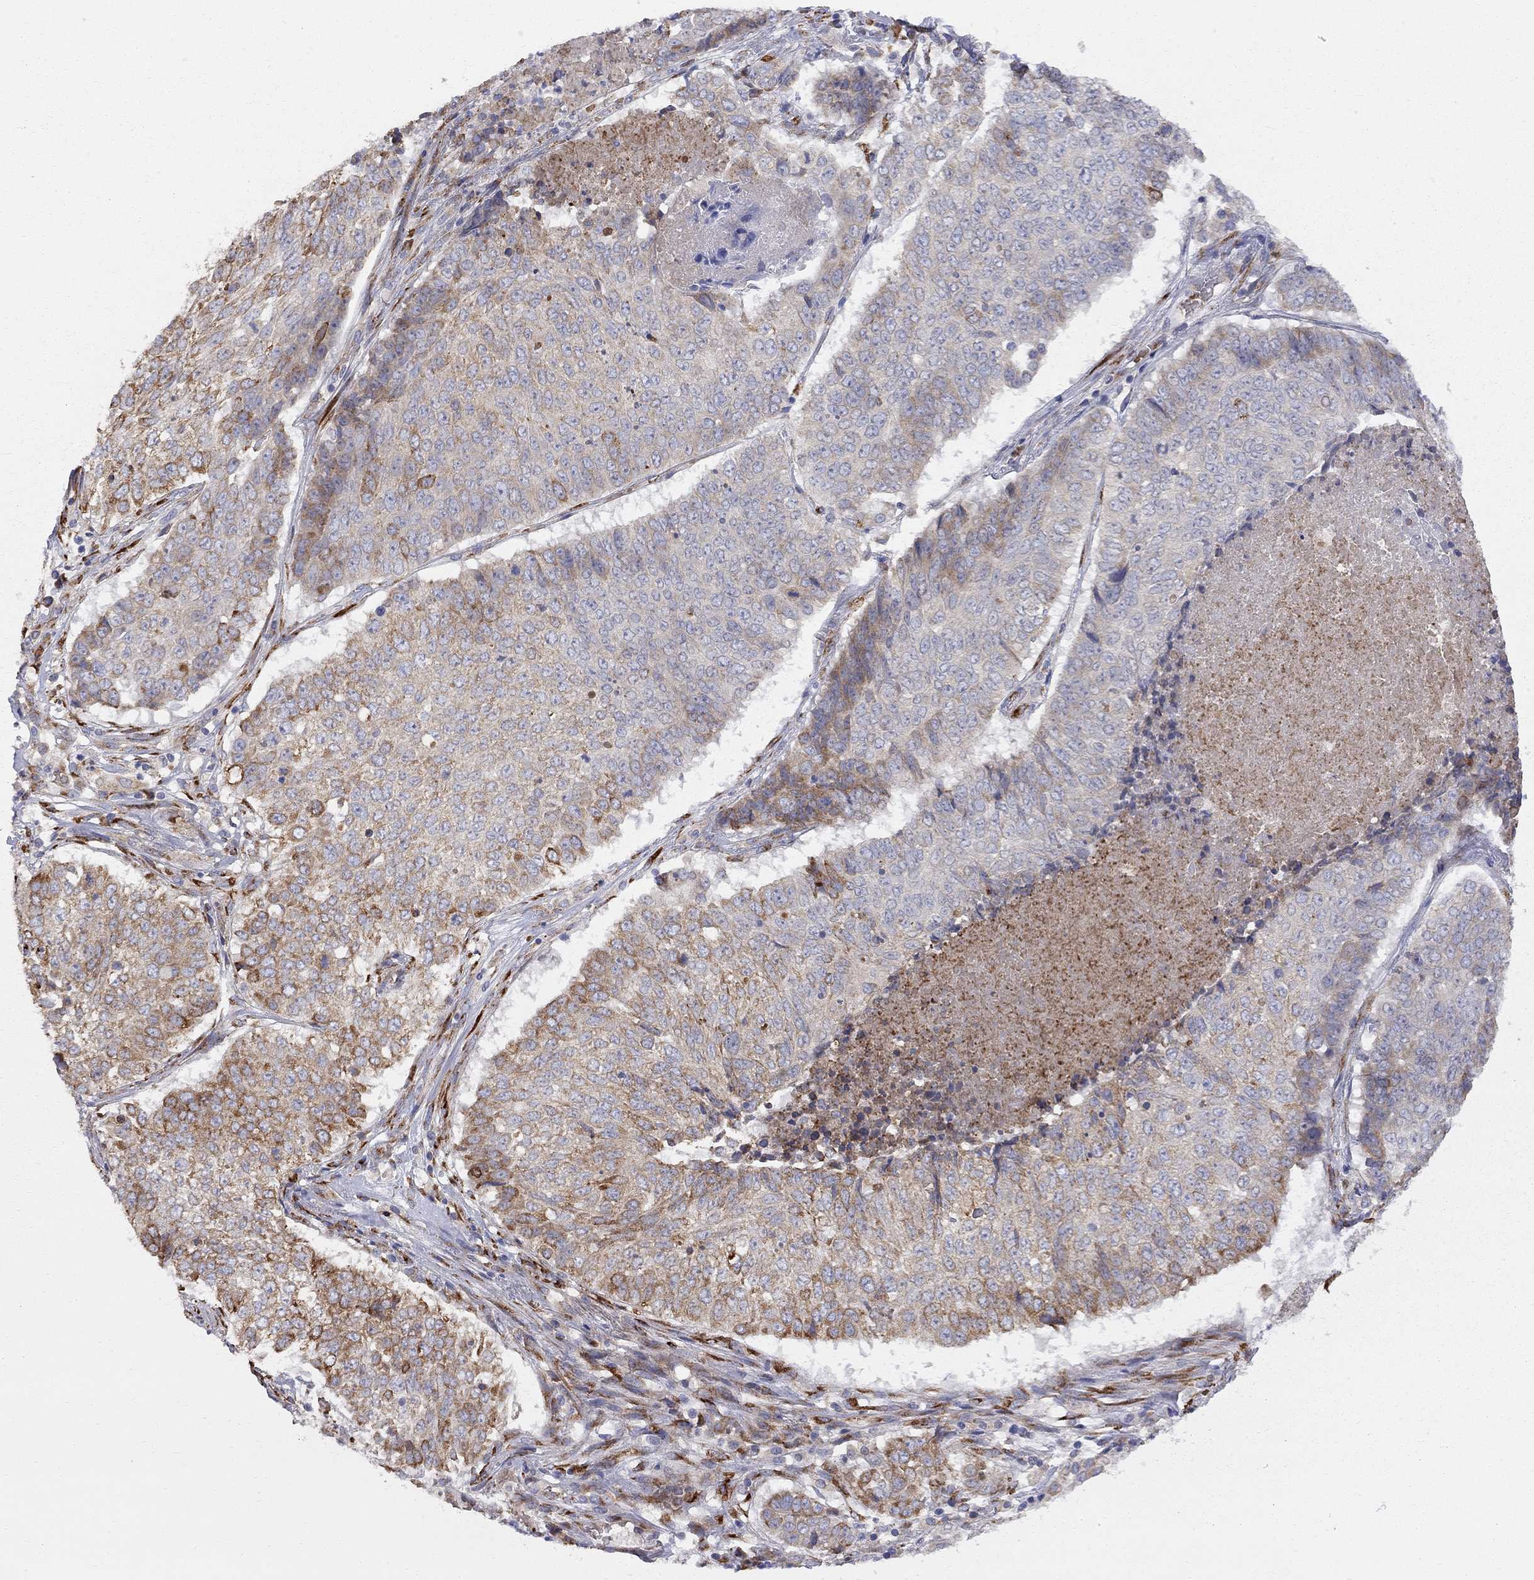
{"staining": {"intensity": "strong", "quantity": "<25%", "location": "cytoplasmic/membranous"}, "tissue": "lung cancer", "cell_type": "Tumor cells", "image_type": "cancer", "snomed": [{"axis": "morphology", "description": "Squamous cell carcinoma, NOS"}, {"axis": "topography", "description": "Lung"}], "caption": "Tumor cells show strong cytoplasmic/membranous expression in about <25% of cells in squamous cell carcinoma (lung). The staining was performed using DAB (3,3'-diaminobenzidine) to visualize the protein expression in brown, while the nuclei were stained in blue with hematoxylin (Magnification: 20x).", "gene": "CASTOR1", "patient": {"sex": "male", "age": 64}}